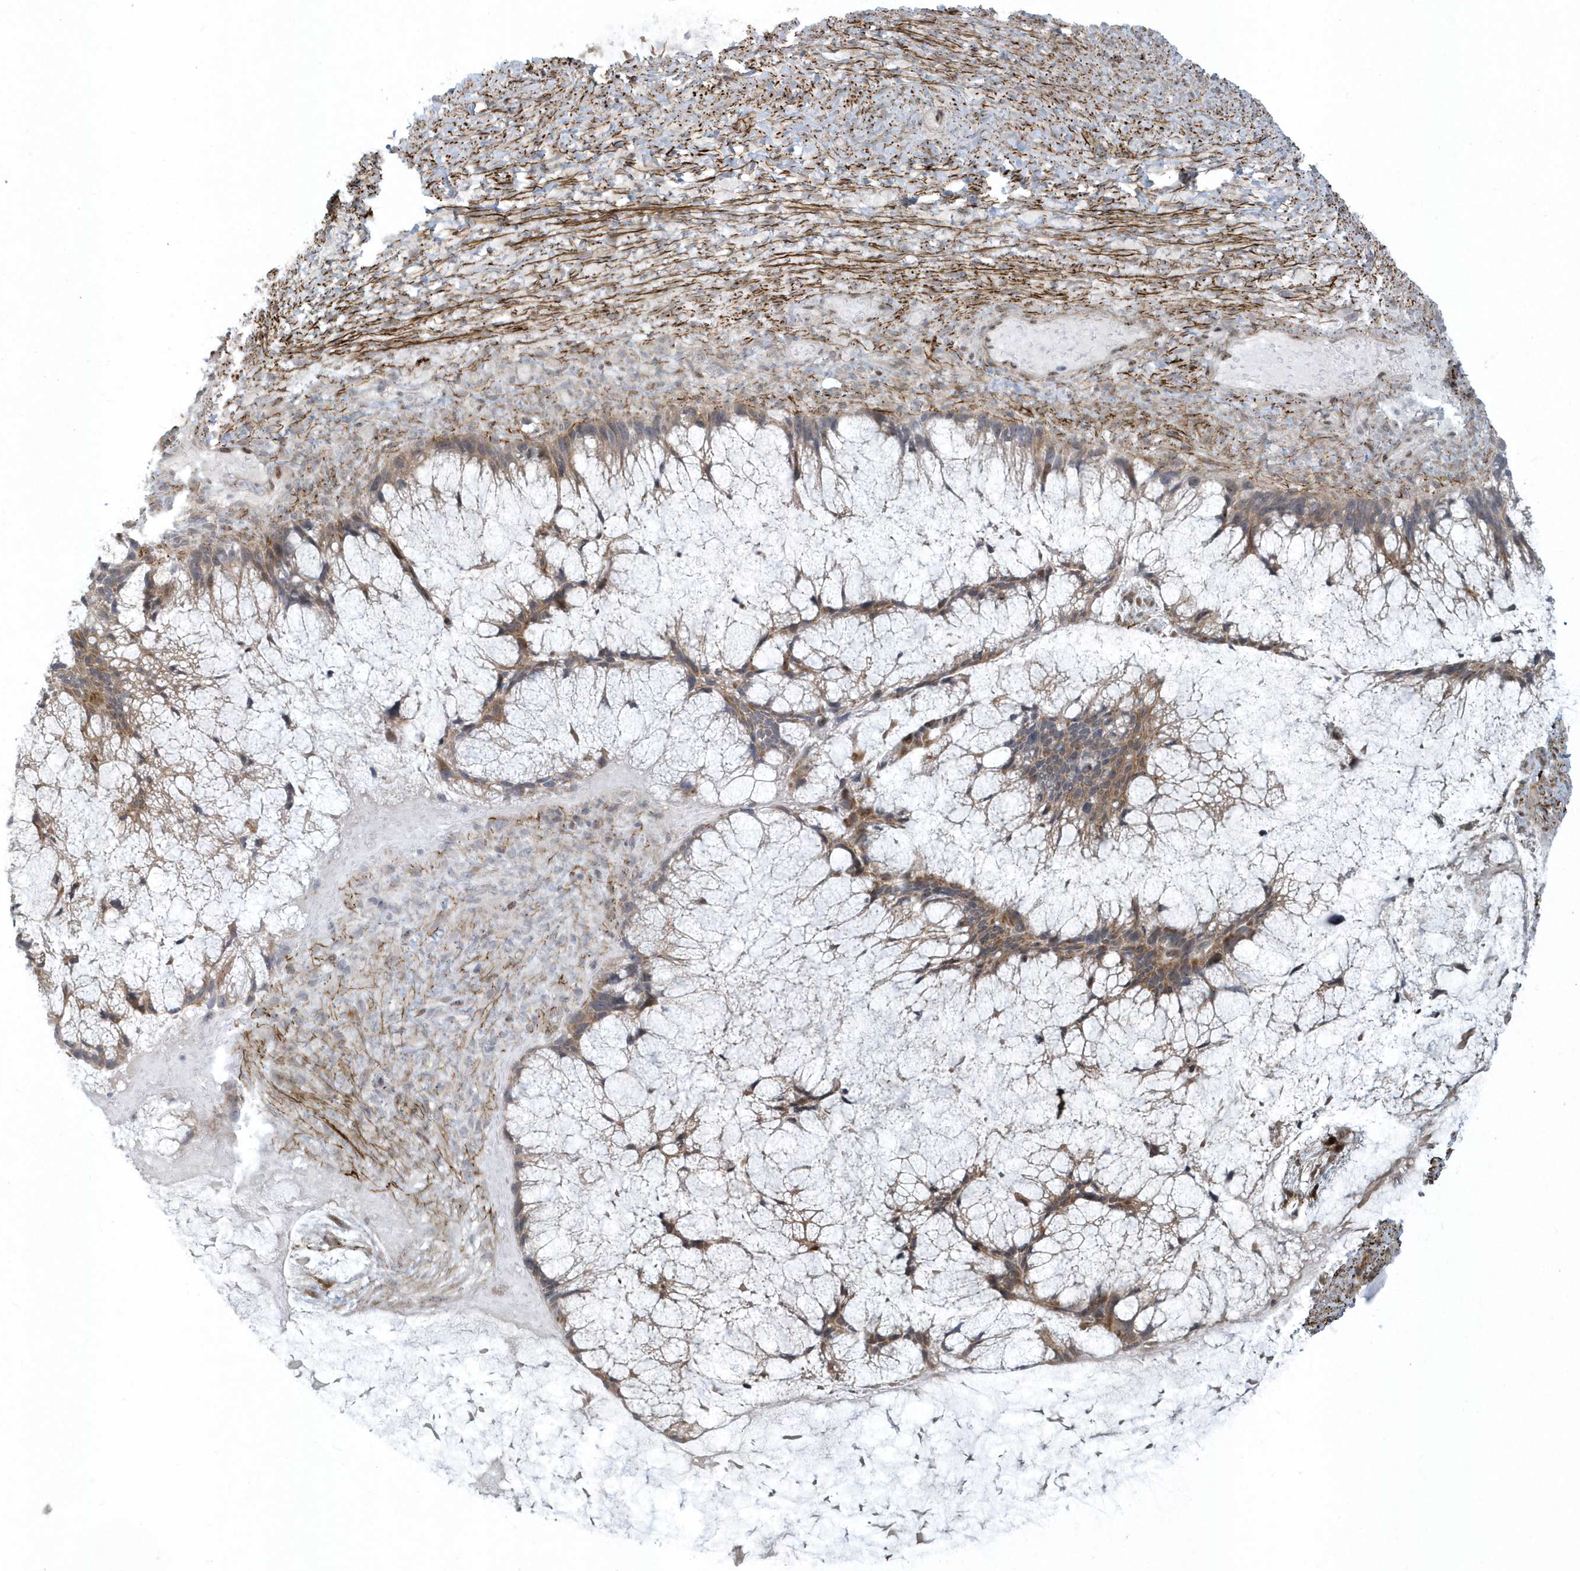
{"staining": {"intensity": "moderate", "quantity": "25%-75%", "location": "cytoplasmic/membranous"}, "tissue": "ovarian cancer", "cell_type": "Tumor cells", "image_type": "cancer", "snomed": [{"axis": "morphology", "description": "Cystadenocarcinoma, mucinous, NOS"}, {"axis": "topography", "description": "Ovary"}], "caption": "This photomicrograph demonstrates IHC staining of human mucinous cystadenocarcinoma (ovarian), with medium moderate cytoplasmic/membranous staining in approximately 25%-75% of tumor cells.", "gene": "MASP2", "patient": {"sex": "female", "age": 37}}